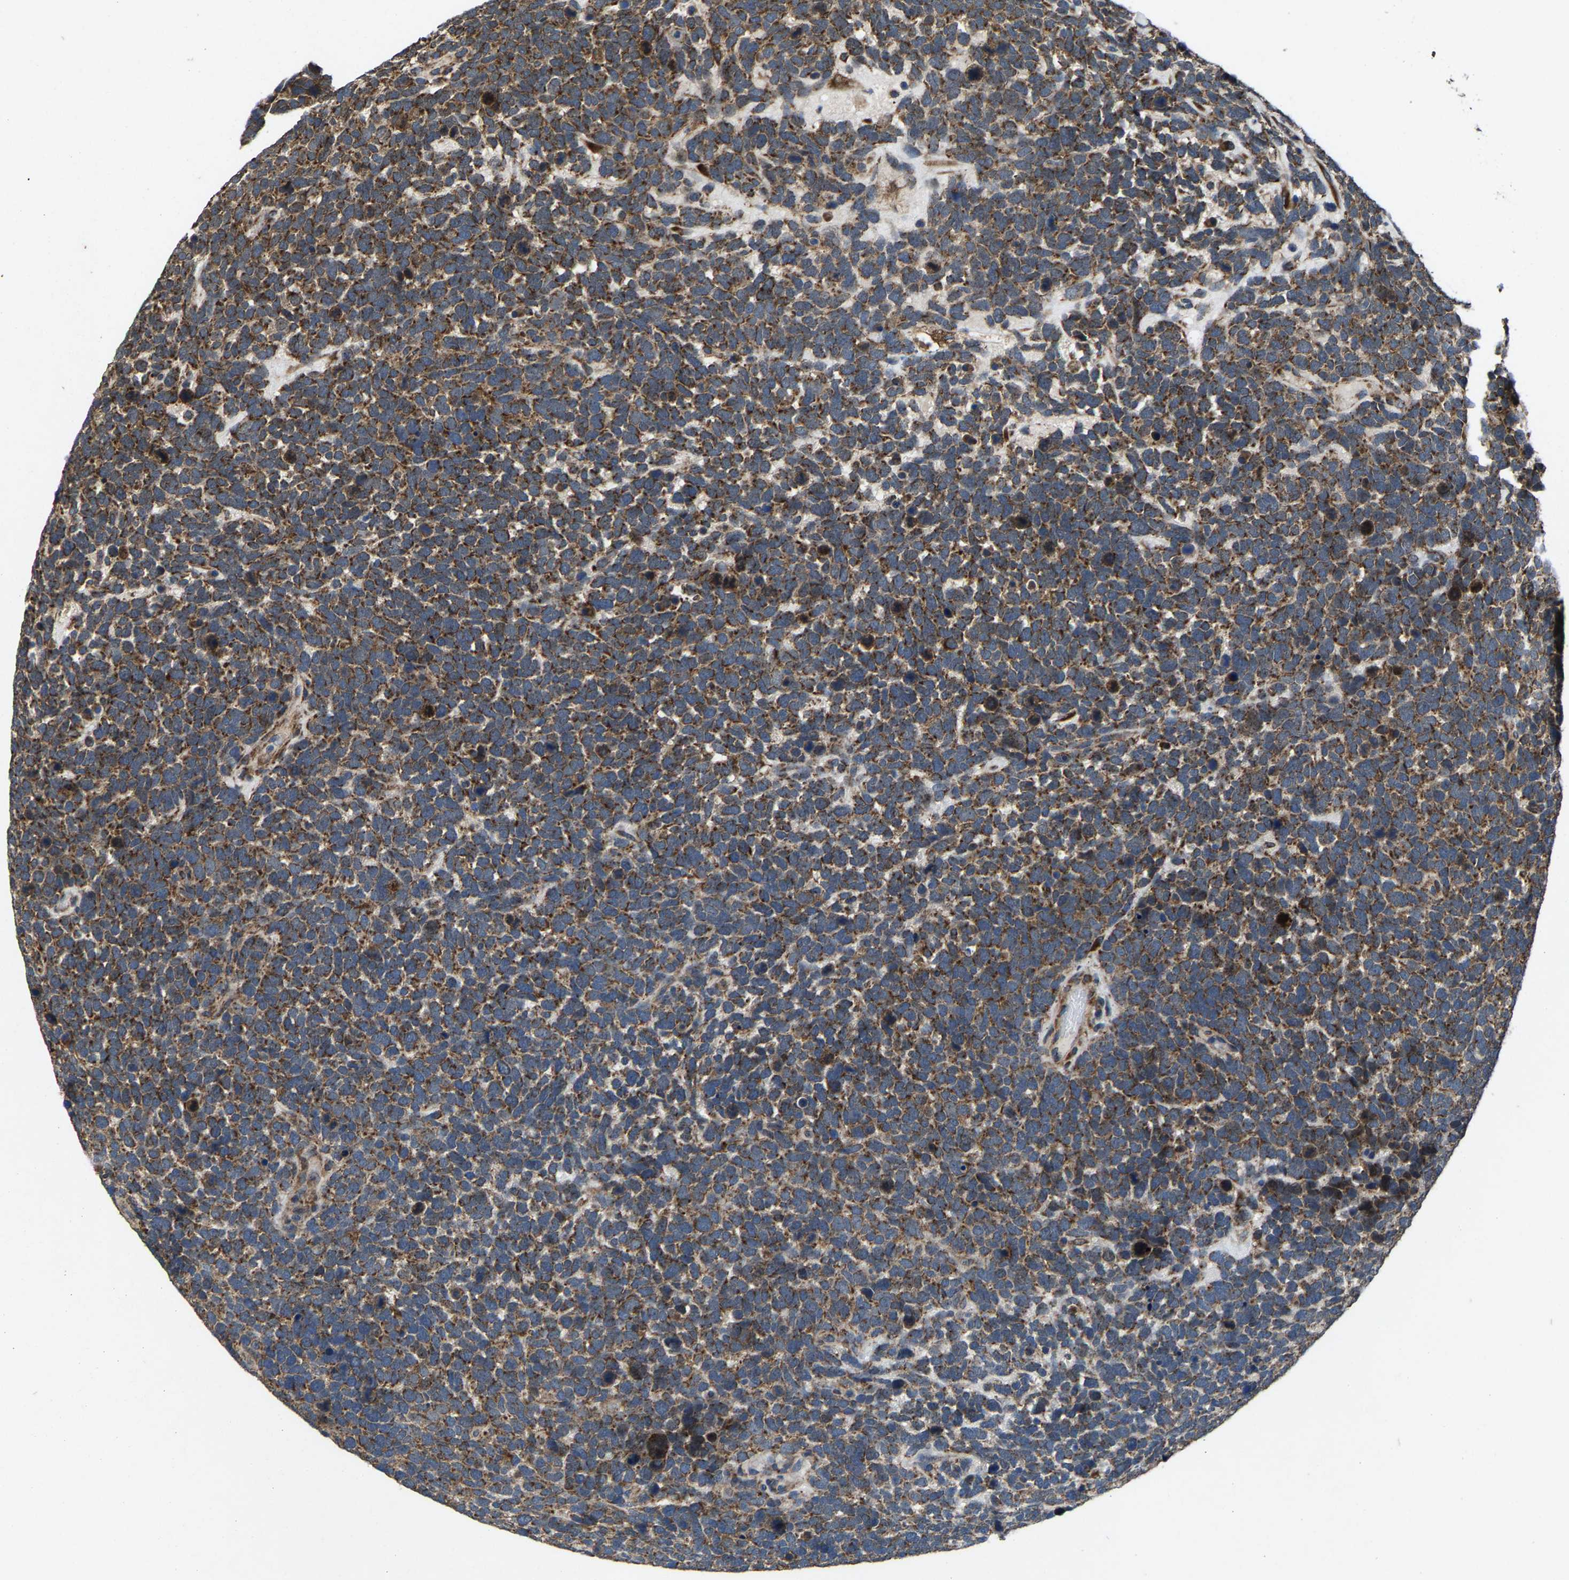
{"staining": {"intensity": "moderate", "quantity": ">75%", "location": "cytoplasmic/membranous"}, "tissue": "urothelial cancer", "cell_type": "Tumor cells", "image_type": "cancer", "snomed": [{"axis": "morphology", "description": "Urothelial carcinoma, High grade"}, {"axis": "topography", "description": "Urinary bladder"}], "caption": "The immunohistochemical stain labels moderate cytoplasmic/membranous expression in tumor cells of urothelial cancer tissue. (DAB IHC with brightfield microscopy, high magnification).", "gene": "PDP1", "patient": {"sex": "female", "age": 82}}